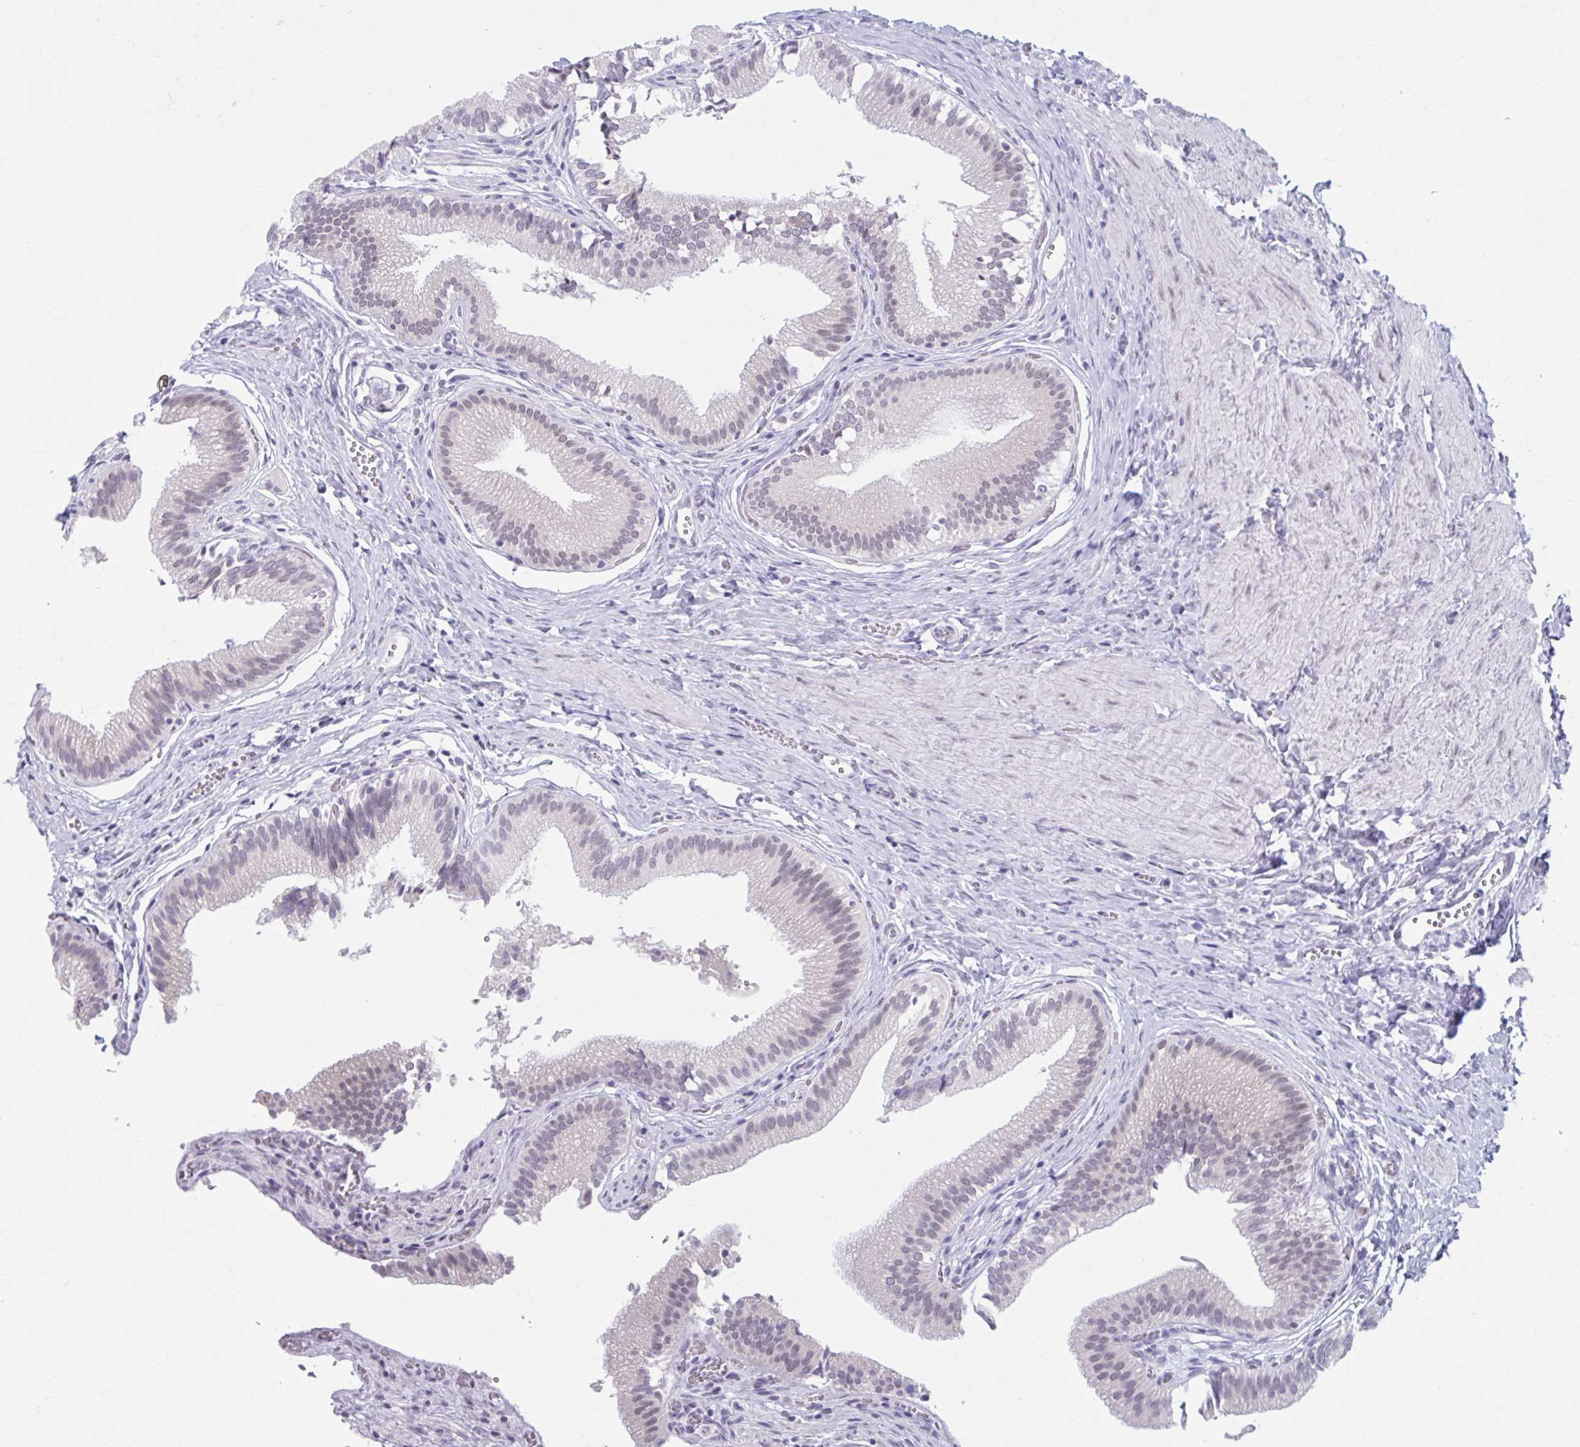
{"staining": {"intensity": "weak", "quantity": "25%-75%", "location": "nuclear"}, "tissue": "gallbladder", "cell_type": "Glandular cells", "image_type": "normal", "snomed": [{"axis": "morphology", "description": "Normal tissue, NOS"}, {"axis": "topography", "description": "Gallbladder"}, {"axis": "topography", "description": "Peripheral nerve tissue"}], "caption": "Immunohistochemistry (IHC) of benign gallbladder demonstrates low levels of weak nuclear staining in approximately 25%-75% of glandular cells.", "gene": "CCDC105", "patient": {"sex": "male", "age": 17}}